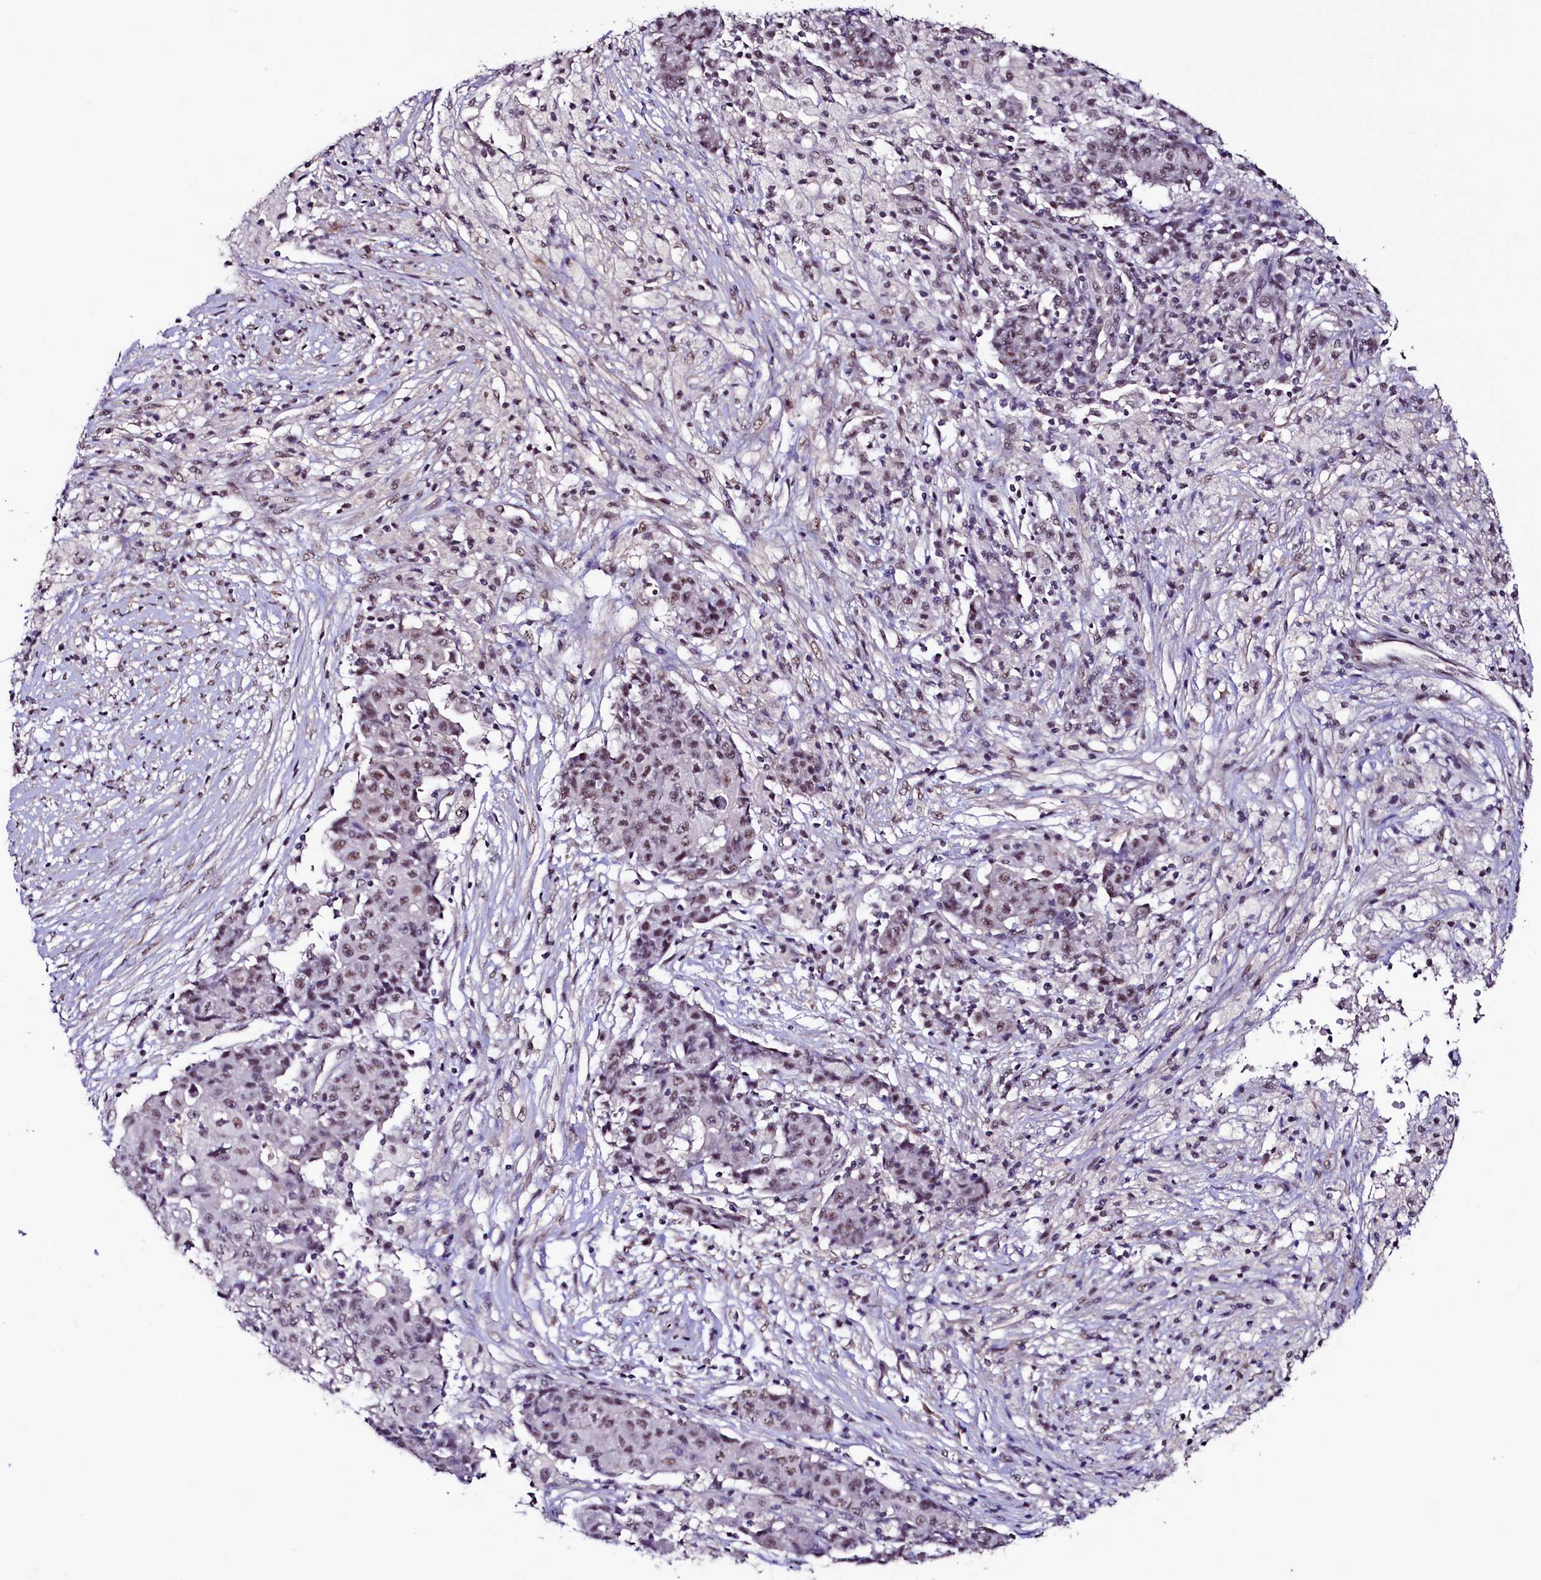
{"staining": {"intensity": "weak", "quantity": ">75%", "location": "nuclear"}, "tissue": "ovarian cancer", "cell_type": "Tumor cells", "image_type": "cancer", "snomed": [{"axis": "morphology", "description": "Carcinoma, endometroid"}, {"axis": "topography", "description": "Ovary"}], "caption": "Ovarian cancer stained with a protein marker exhibits weak staining in tumor cells.", "gene": "SFSWAP", "patient": {"sex": "female", "age": 42}}